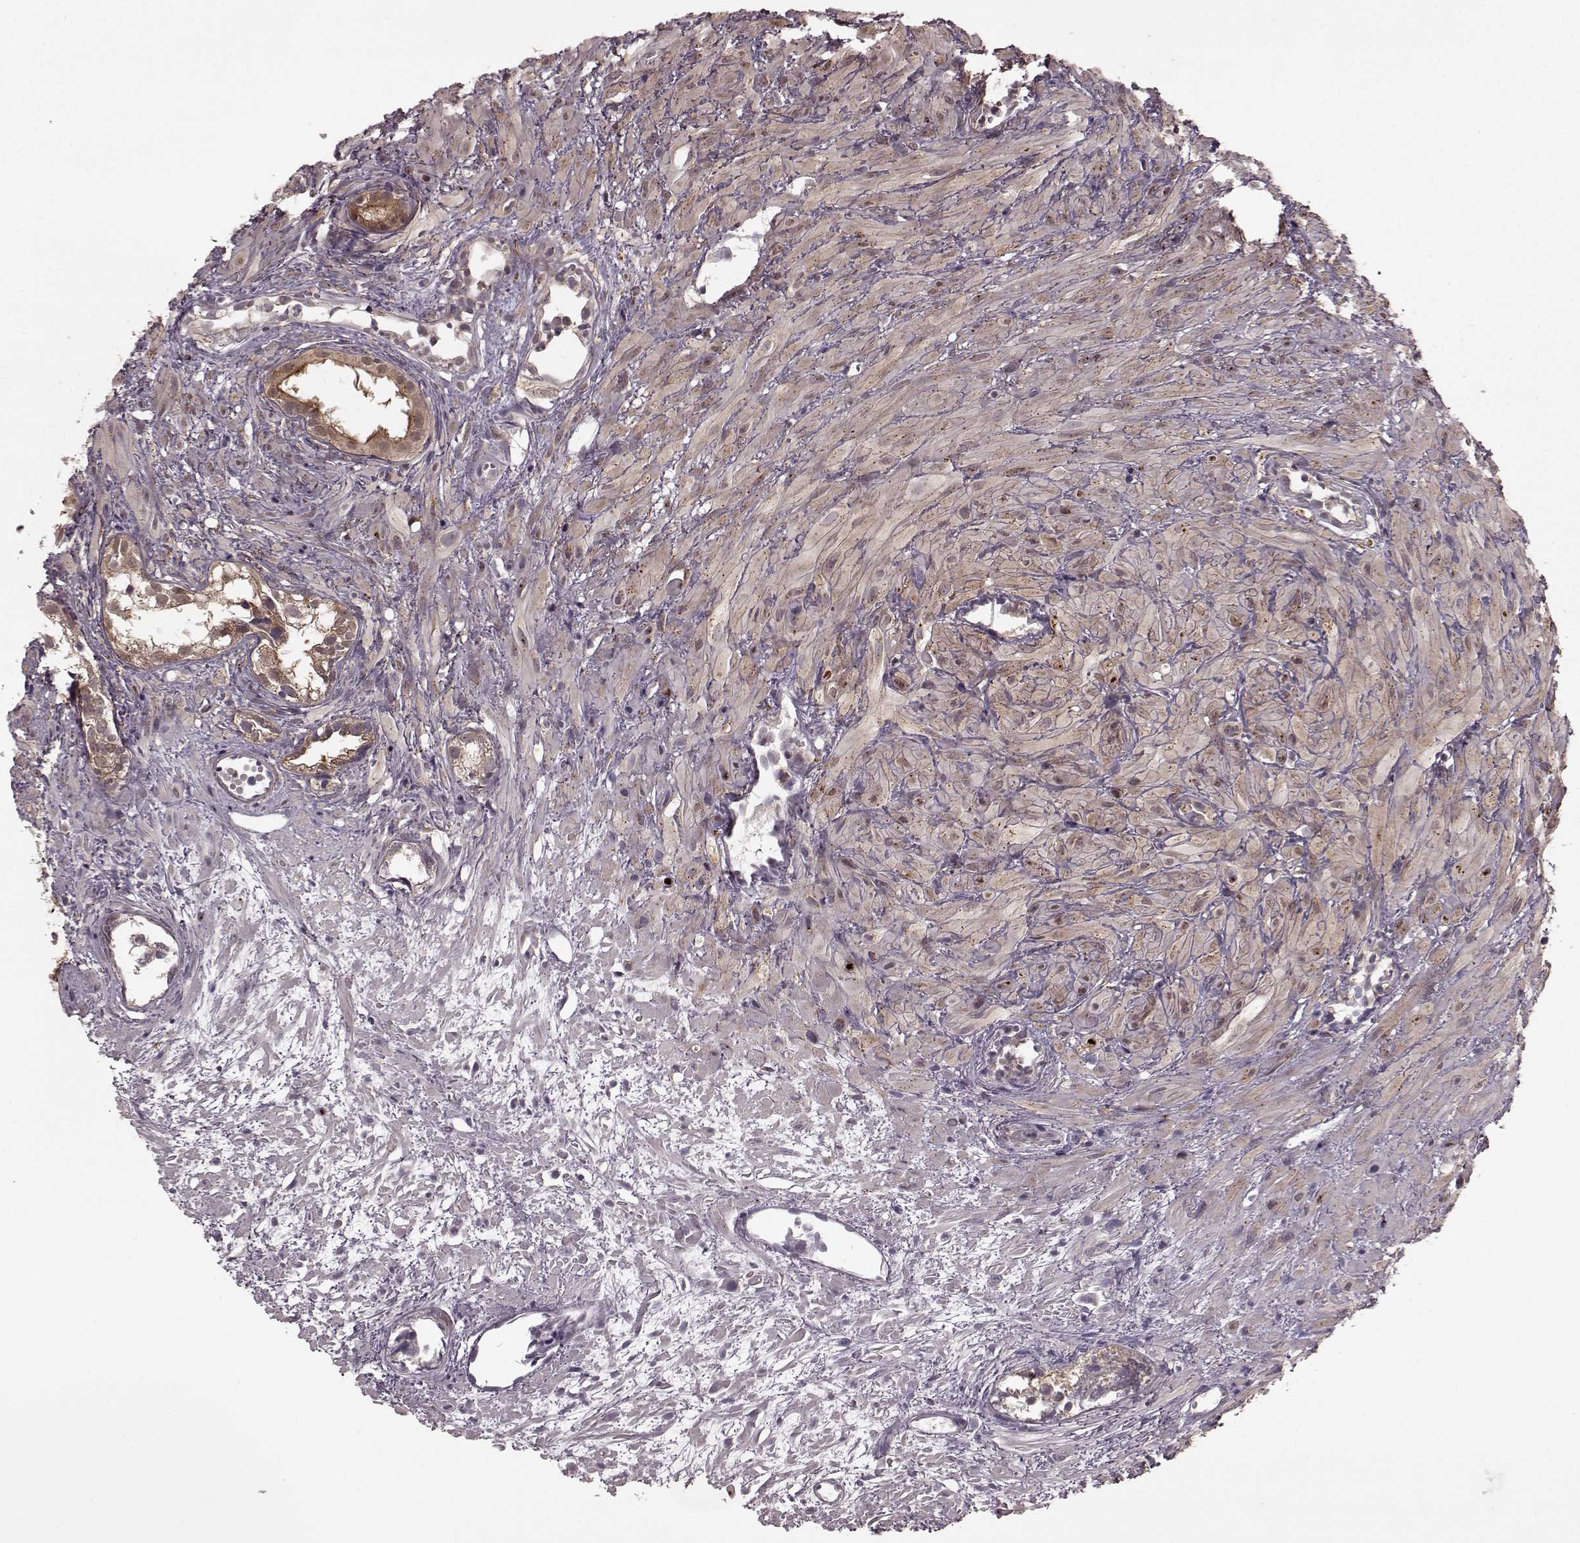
{"staining": {"intensity": "weak", "quantity": "25%-75%", "location": "cytoplasmic/membranous"}, "tissue": "prostate cancer", "cell_type": "Tumor cells", "image_type": "cancer", "snomed": [{"axis": "morphology", "description": "Adenocarcinoma, High grade"}, {"axis": "topography", "description": "Prostate"}], "caption": "Prostate cancer (adenocarcinoma (high-grade)) tissue demonstrates weak cytoplasmic/membranous staining in about 25%-75% of tumor cells The protein is shown in brown color, while the nuclei are stained blue.", "gene": "GSS", "patient": {"sex": "male", "age": 79}}